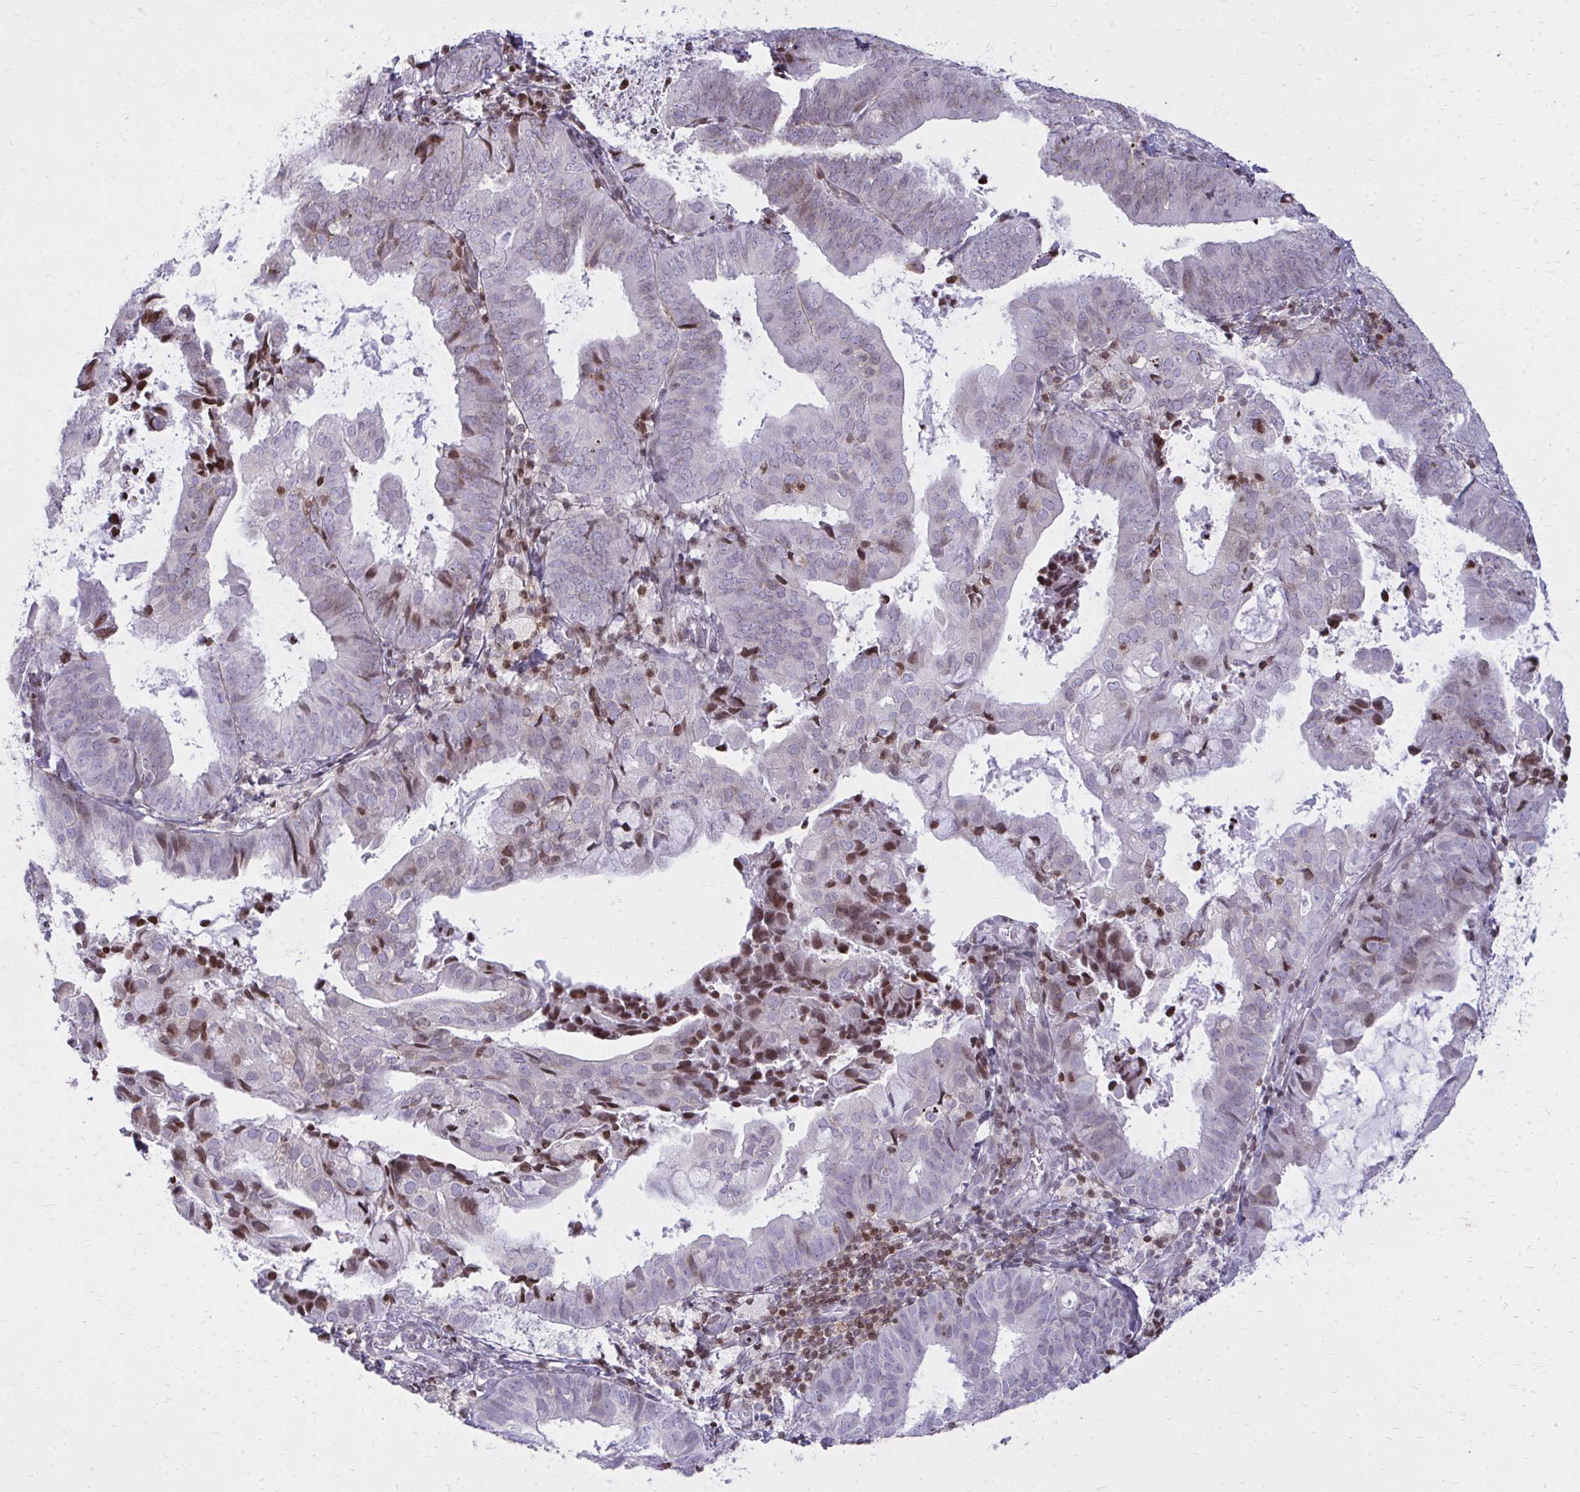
{"staining": {"intensity": "moderate", "quantity": "<25%", "location": "nuclear"}, "tissue": "endometrial cancer", "cell_type": "Tumor cells", "image_type": "cancer", "snomed": [{"axis": "morphology", "description": "Adenocarcinoma, NOS"}, {"axis": "topography", "description": "Endometrium"}], "caption": "About <25% of tumor cells in endometrial adenocarcinoma demonstrate moderate nuclear protein expression as visualized by brown immunohistochemical staining.", "gene": "AP5M1", "patient": {"sex": "female", "age": 80}}